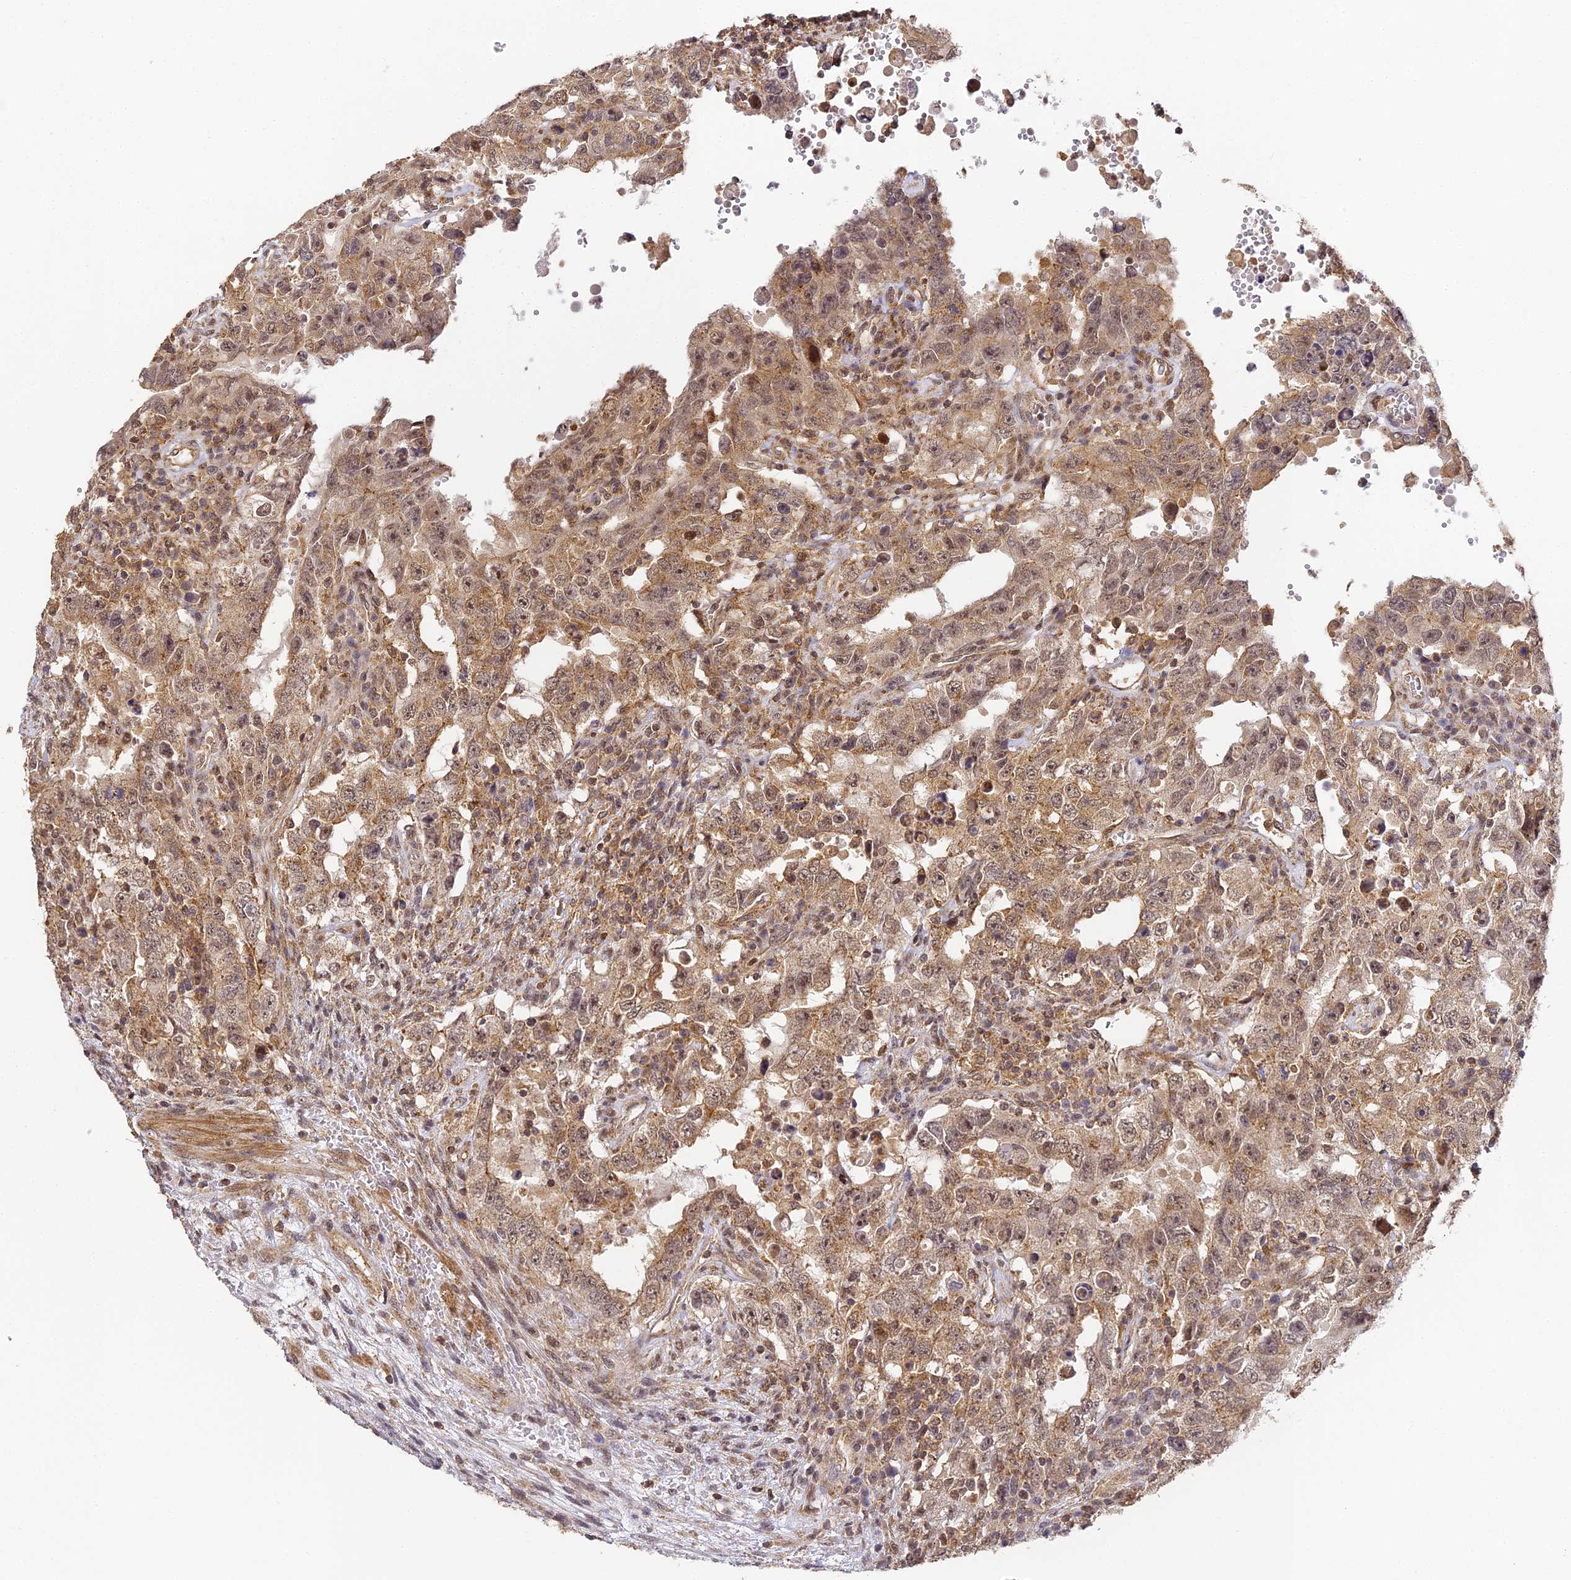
{"staining": {"intensity": "moderate", "quantity": ">75%", "location": "cytoplasmic/membranous,nuclear"}, "tissue": "testis cancer", "cell_type": "Tumor cells", "image_type": "cancer", "snomed": [{"axis": "morphology", "description": "Carcinoma, Embryonal, NOS"}, {"axis": "topography", "description": "Testis"}], "caption": "Human testis cancer stained with a protein marker displays moderate staining in tumor cells.", "gene": "ZNF443", "patient": {"sex": "male", "age": 26}}